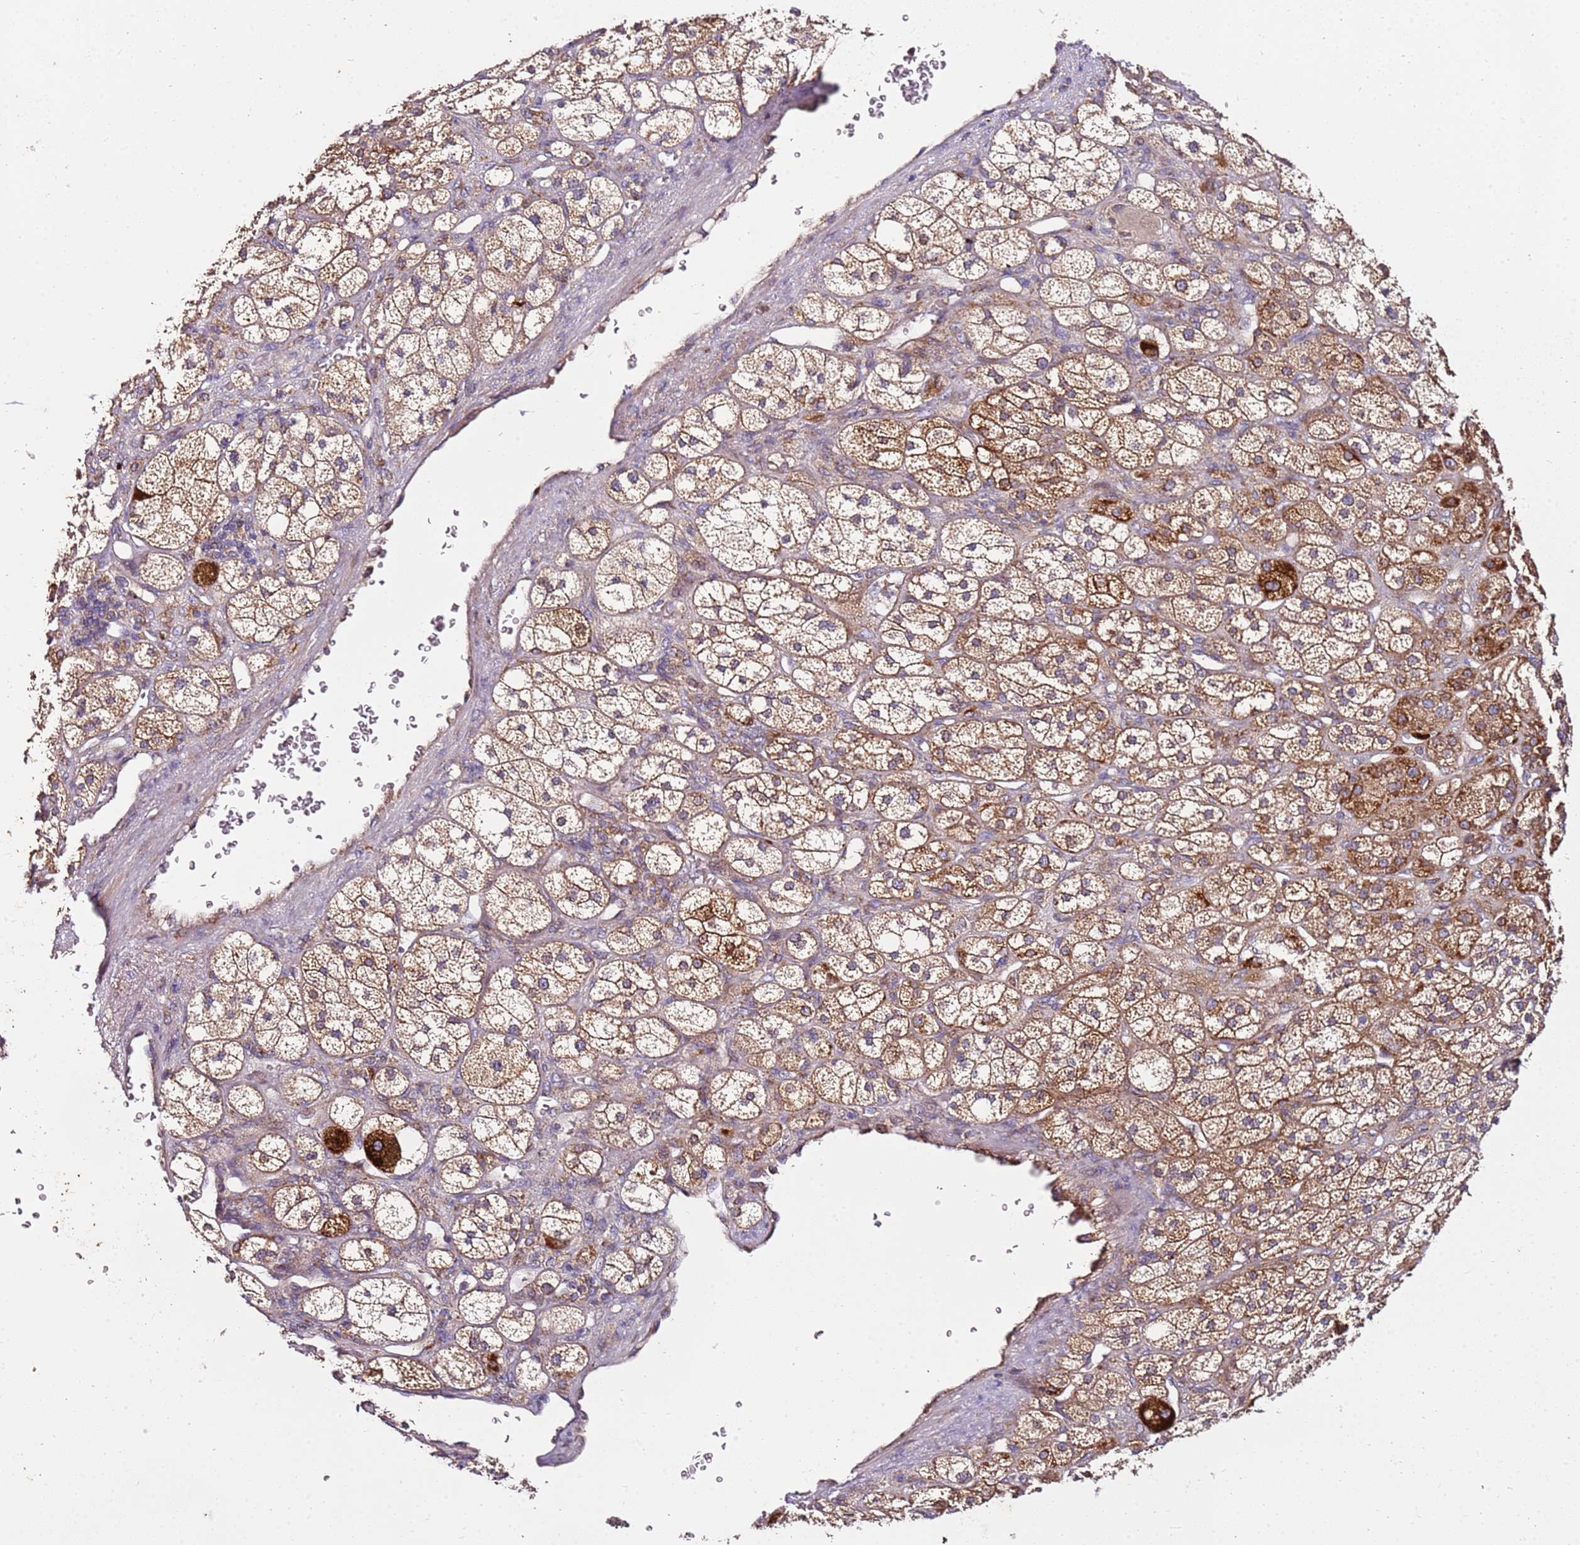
{"staining": {"intensity": "moderate", "quantity": ">75%", "location": "cytoplasmic/membranous"}, "tissue": "adrenal gland", "cell_type": "Glandular cells", "image_type": "normal", "snomed": [{"axis": "morphology", "description": "Normal tissue, NOS"}, {"axis": "topography", "description": "Adrenal gland"}], "caption": "Immunohistochemical staining of normal adrenal gland displays medium levels of moderate cytoplasmic/membranous expression in approximately >75% of glandular cells.", "gene": "KRTAP21", "patient": {"sex": "male", "age": 61}}